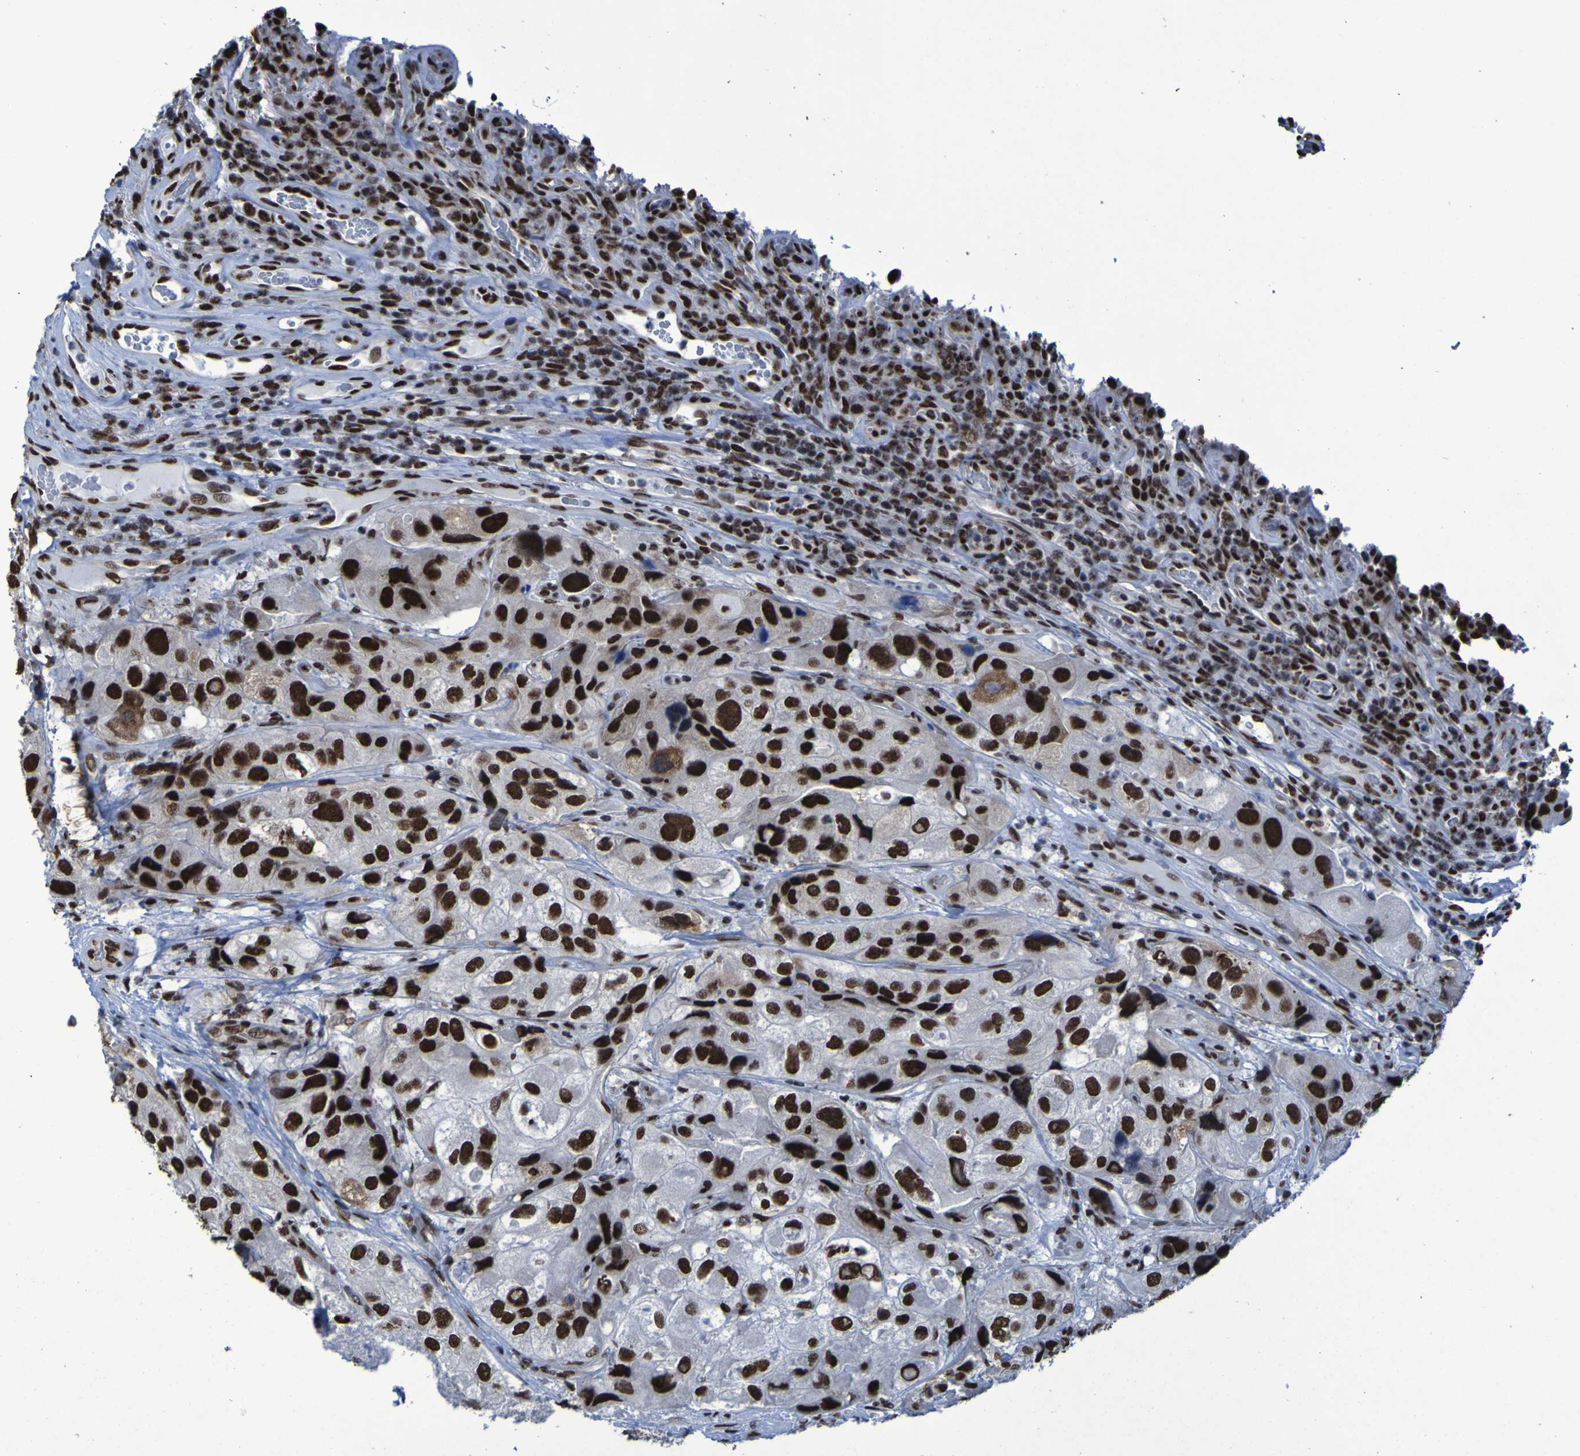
{"staining": {"intensity": "strong", "quantity": ">75%", "location": "nuclear"}, "tissue": "urothelial cancer", "cell_type": "Tumor cells", "image_type": "cancer", "snomed": [{"axis": "morphology", "description": "Urothelial carcinoma, High grade"}, {"axis": "topography", "description": "Urinary bladder"}], "caption": "This image exhibits IHC staining of urothelial cancer, with high strong nuclear staining in approximately >75% of tumor cells.", "gene": "HNRNPR", "patient": {"sex": "female", "age": 64}}